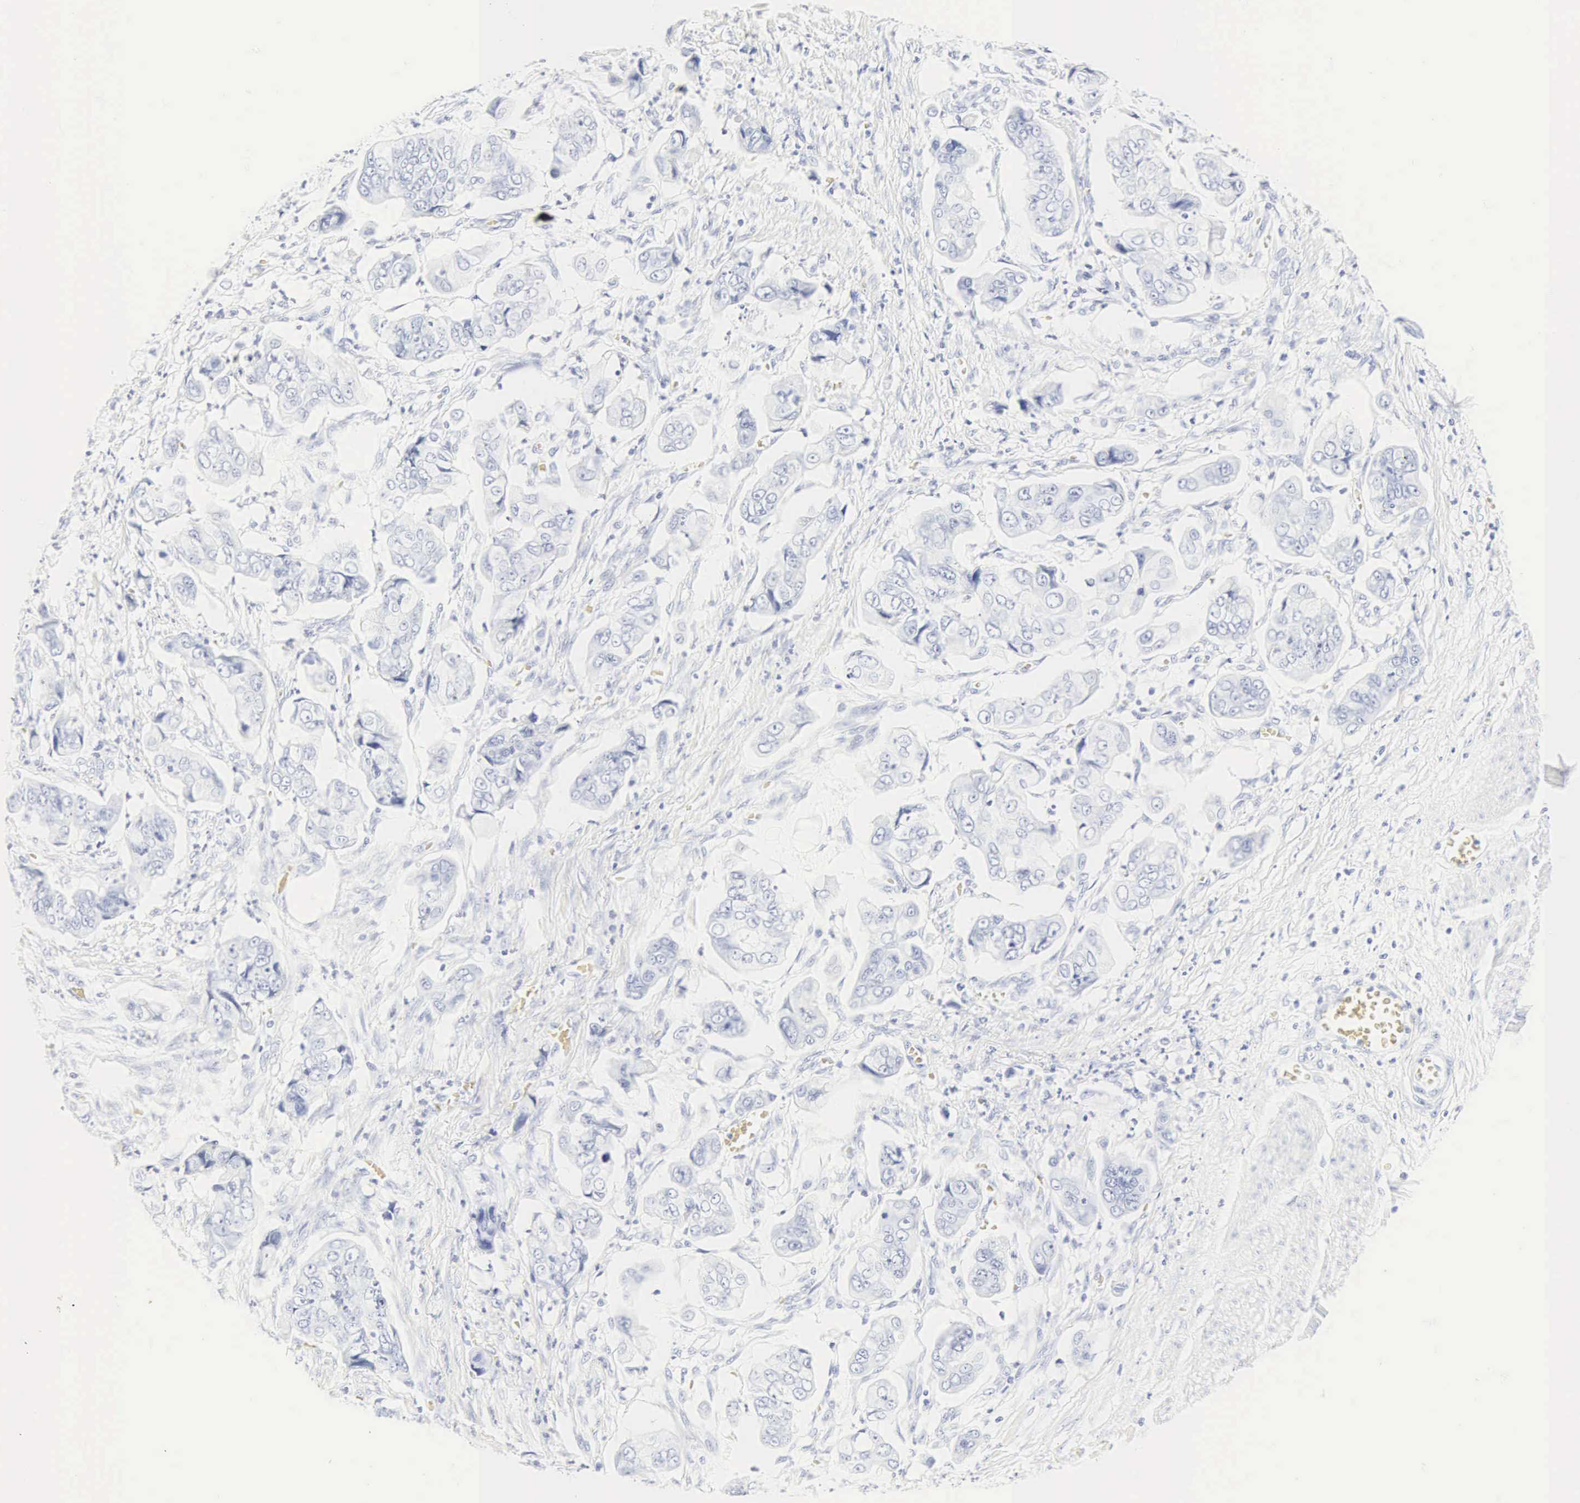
{"staining": {"intensity": "negative", "quantity": "none", "location": "none"}, "tissue": "stomach cancer", "cell_type": "Tumor cells", "image_type": "cancer", "snomed": [{"axis": "morphology", "description": "Adenocarcinoma, NOS"}, {"axis": "topography", "description": "Stomach, upper"}], "caption": "Immunohistochemistry (IHC) of stomach cancer displays no expression in tumor cells.", "gene": "CGB3", "patient": {"sex": "male", "age": 80}}